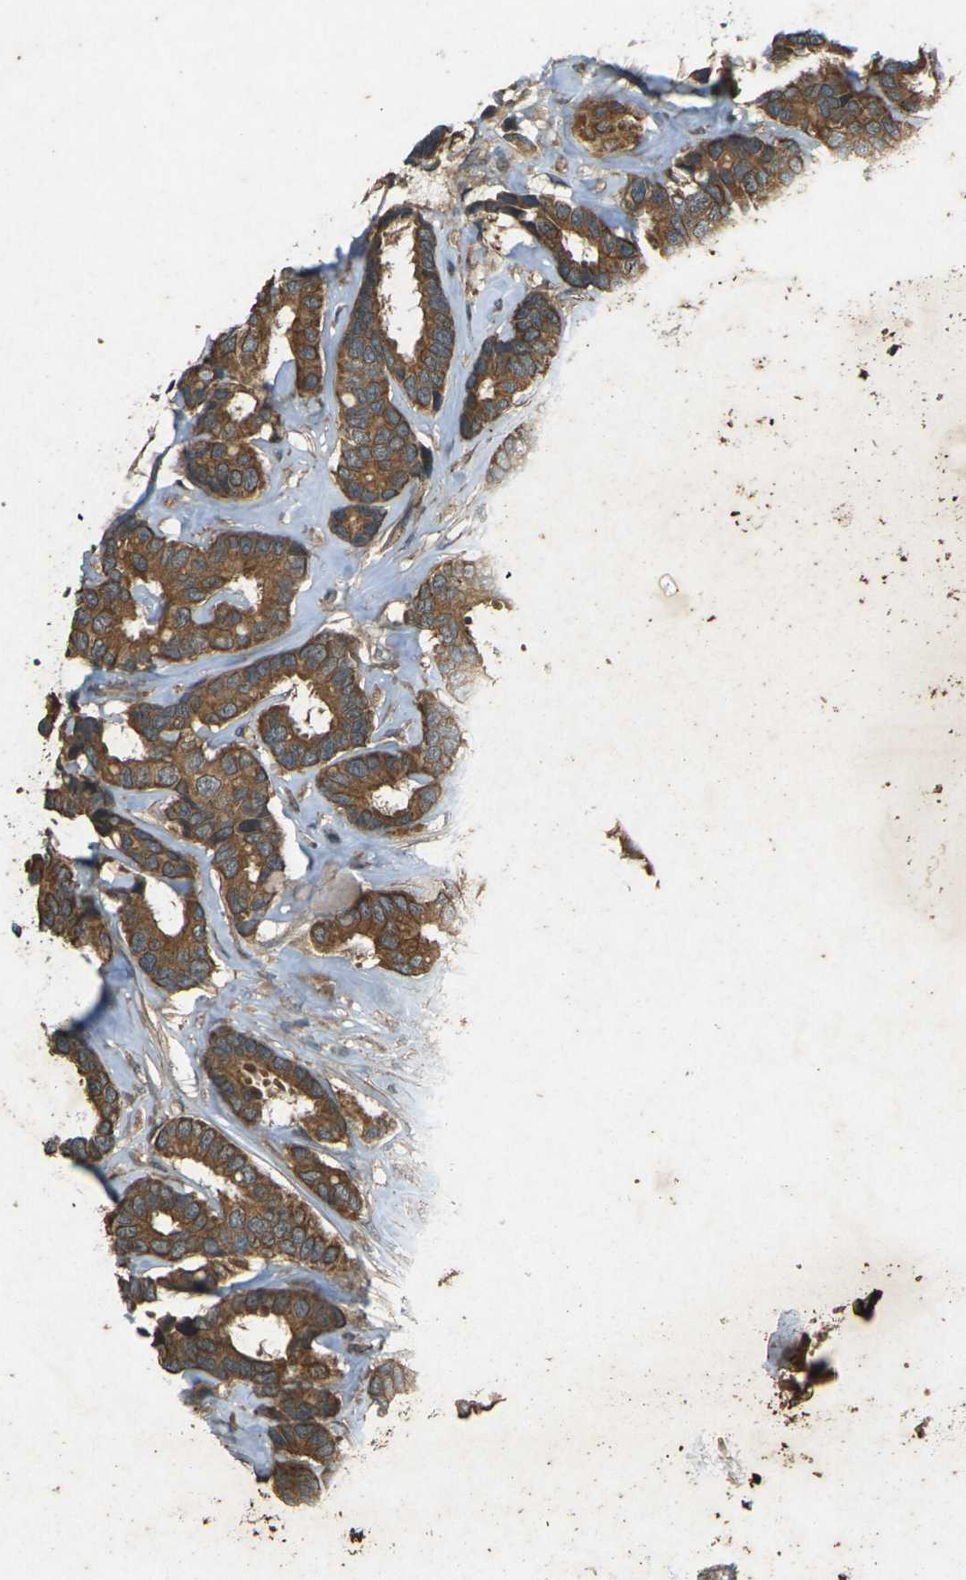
{"staining": {"intensity": "strong", "quantity": ">75%", "location": "cytoplasmic/membranous"}, "tissue": "breast cancer", "cell_type": "Tumor cells", "image_type": "cancer", "snomed": [{"axis": "morphology", "description": "Duct carcinoma"}, {"axis": "topography", "description": "Breast"}], "caption": "Strong cytoplasmic/membranous positivity is present in about >75% of tumor cells in breast cancer (invasive ductal carcinoma).", "gene": "TAP1", "patient": {"sex": "female", "age": 87}}